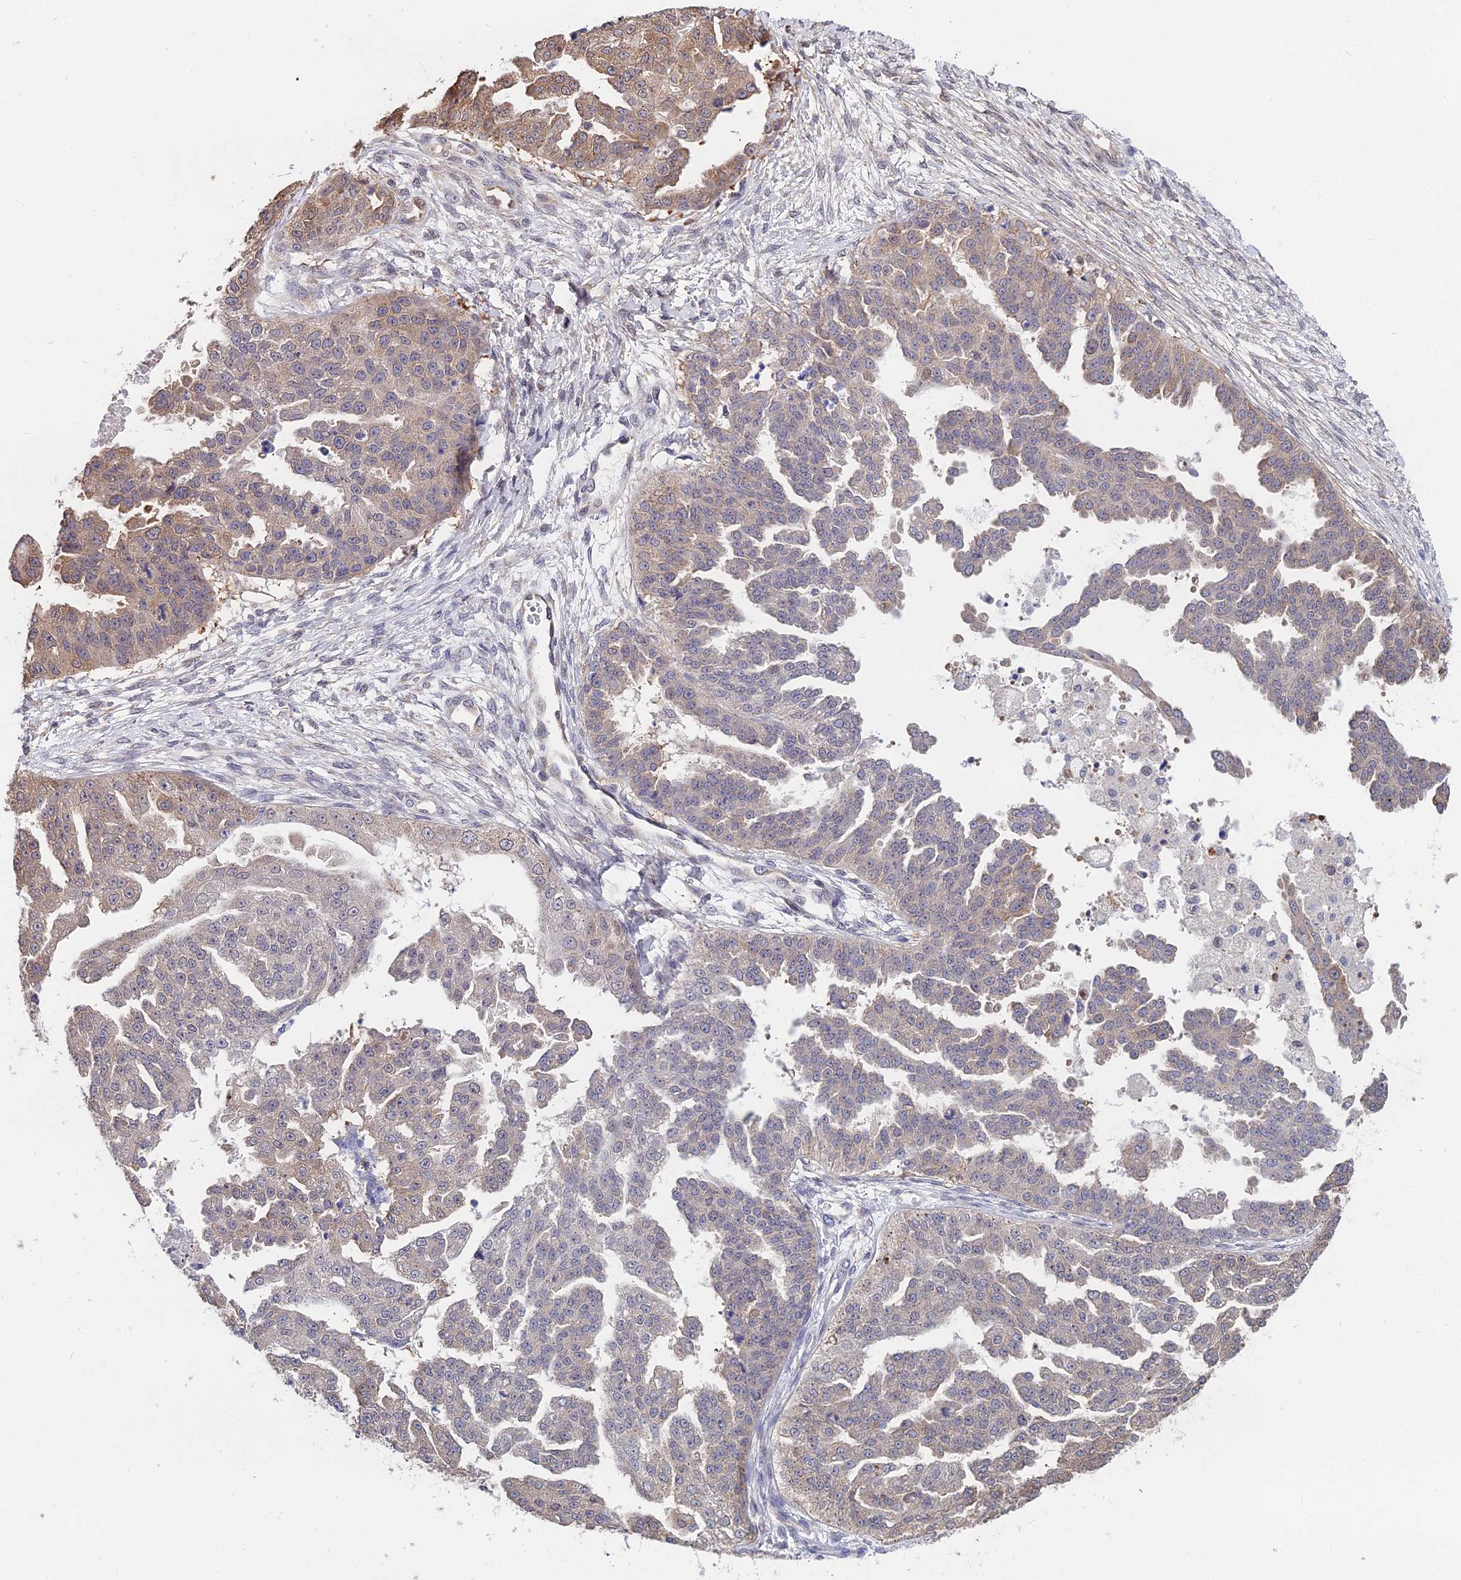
{"staining": {"intensity": "moderate", "quantity": "<25%", "location": "cytoplasmic/membranous"}, "tissue": "ovarian cancer", "cell_type": "Tumor cells", "image_type": "cancer", "snomed": [{"axis": "morphology", "description": "Cystadenocarcinoma, serous, NOS"}, {"axis": "topography", "description": "Ovary"}], "caption": "Protein expression analysis of ovarian cancer exhibits moderate cytoplasmic/membranous positivity in about <25% of tumor cells. The staining is performed using DAB (3,3'-diaminobenzidine) brown chromogen to label protein expression. The nuclei are counter-stained blue using hematoxylin.", "gene": "INPP4A", "patient": {"sex": "female", "age": 58}}